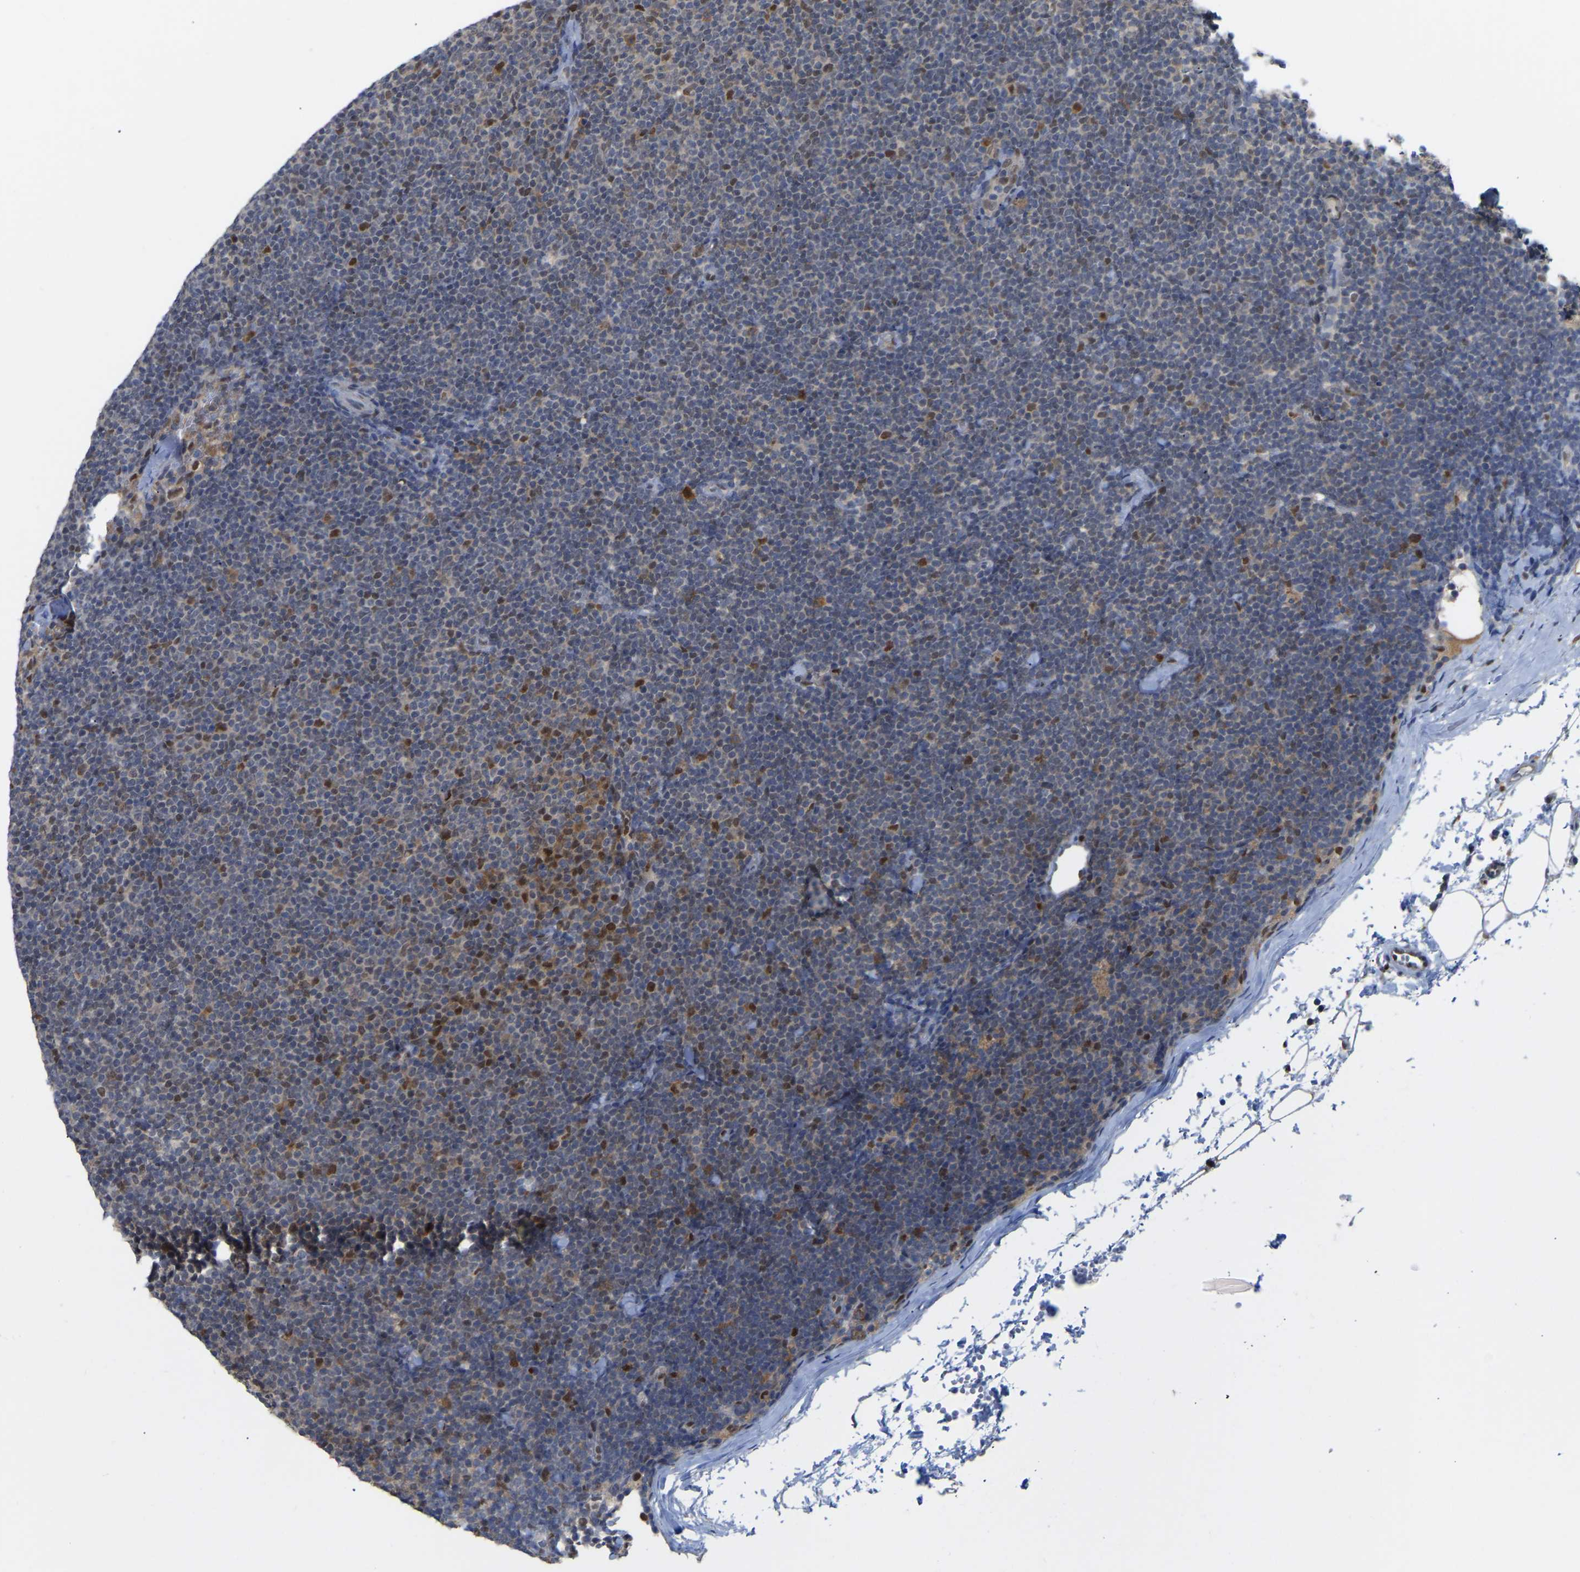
{"staining": {"intensity": "moderate", "quantity": "<25%", "location": "cytoplasmic/membranous,nuclear"}, "tissue": "lymphoma", "cell_type": "Tumor cells", "image_type": "cancer", "snomed": [{"axis": "morphology", "description": "Malignant lymphoma, non-Hodgkin's type, Low grade"}, {"axis": "topography", "description": "Lymph node"}], "caption": "Protein analysis of malignant lymphoma, non-Hodgkin's type (low-grade) tissue shows moderate cytoplasmic/membranous and nuclear positivity in about <25% of tumor cells.", "gene": "KLRG2", "patient": {"sex": "female", "age": 53}}